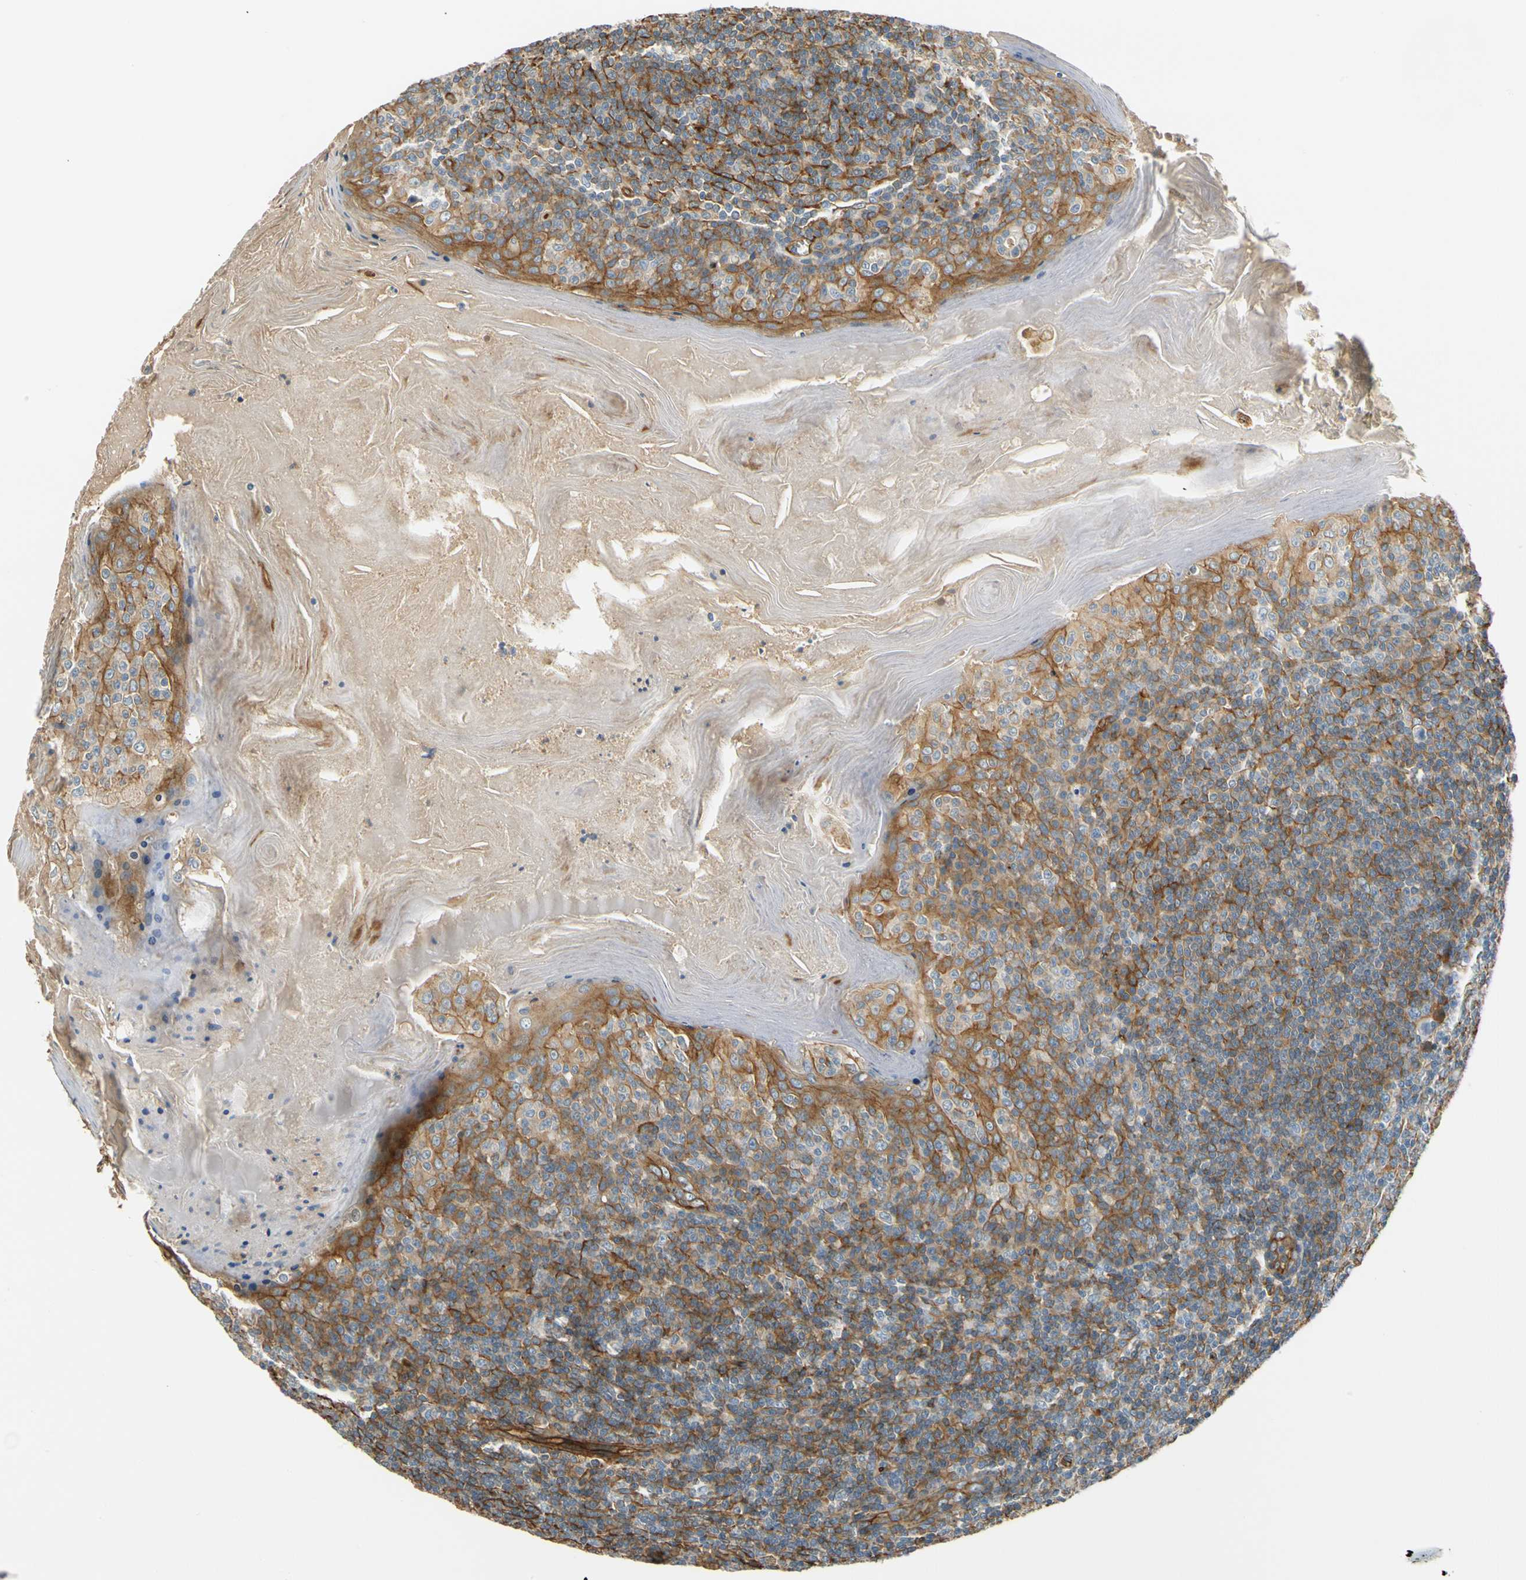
{"staining": {"intensity": "moderate", "quantity": "25%-75%", "location": "cytoplasmic/membranous"}, "tissue": "tonsil", "cell_type": "Non-germinal center cells", "image_type": "normal", "snomed": [{"axis": "morphology", "description": "Normal tissue, NOS"}, {"axis": "topography", "description": "Tonsil"}], "caption": "Moderate cytoplasmic/membranous staining is seen in about 25%-75% of non-germinal center cells in benign tonsil.", "gene": "SPTAN1", "patient": {"sex": "male", "age": 31}}